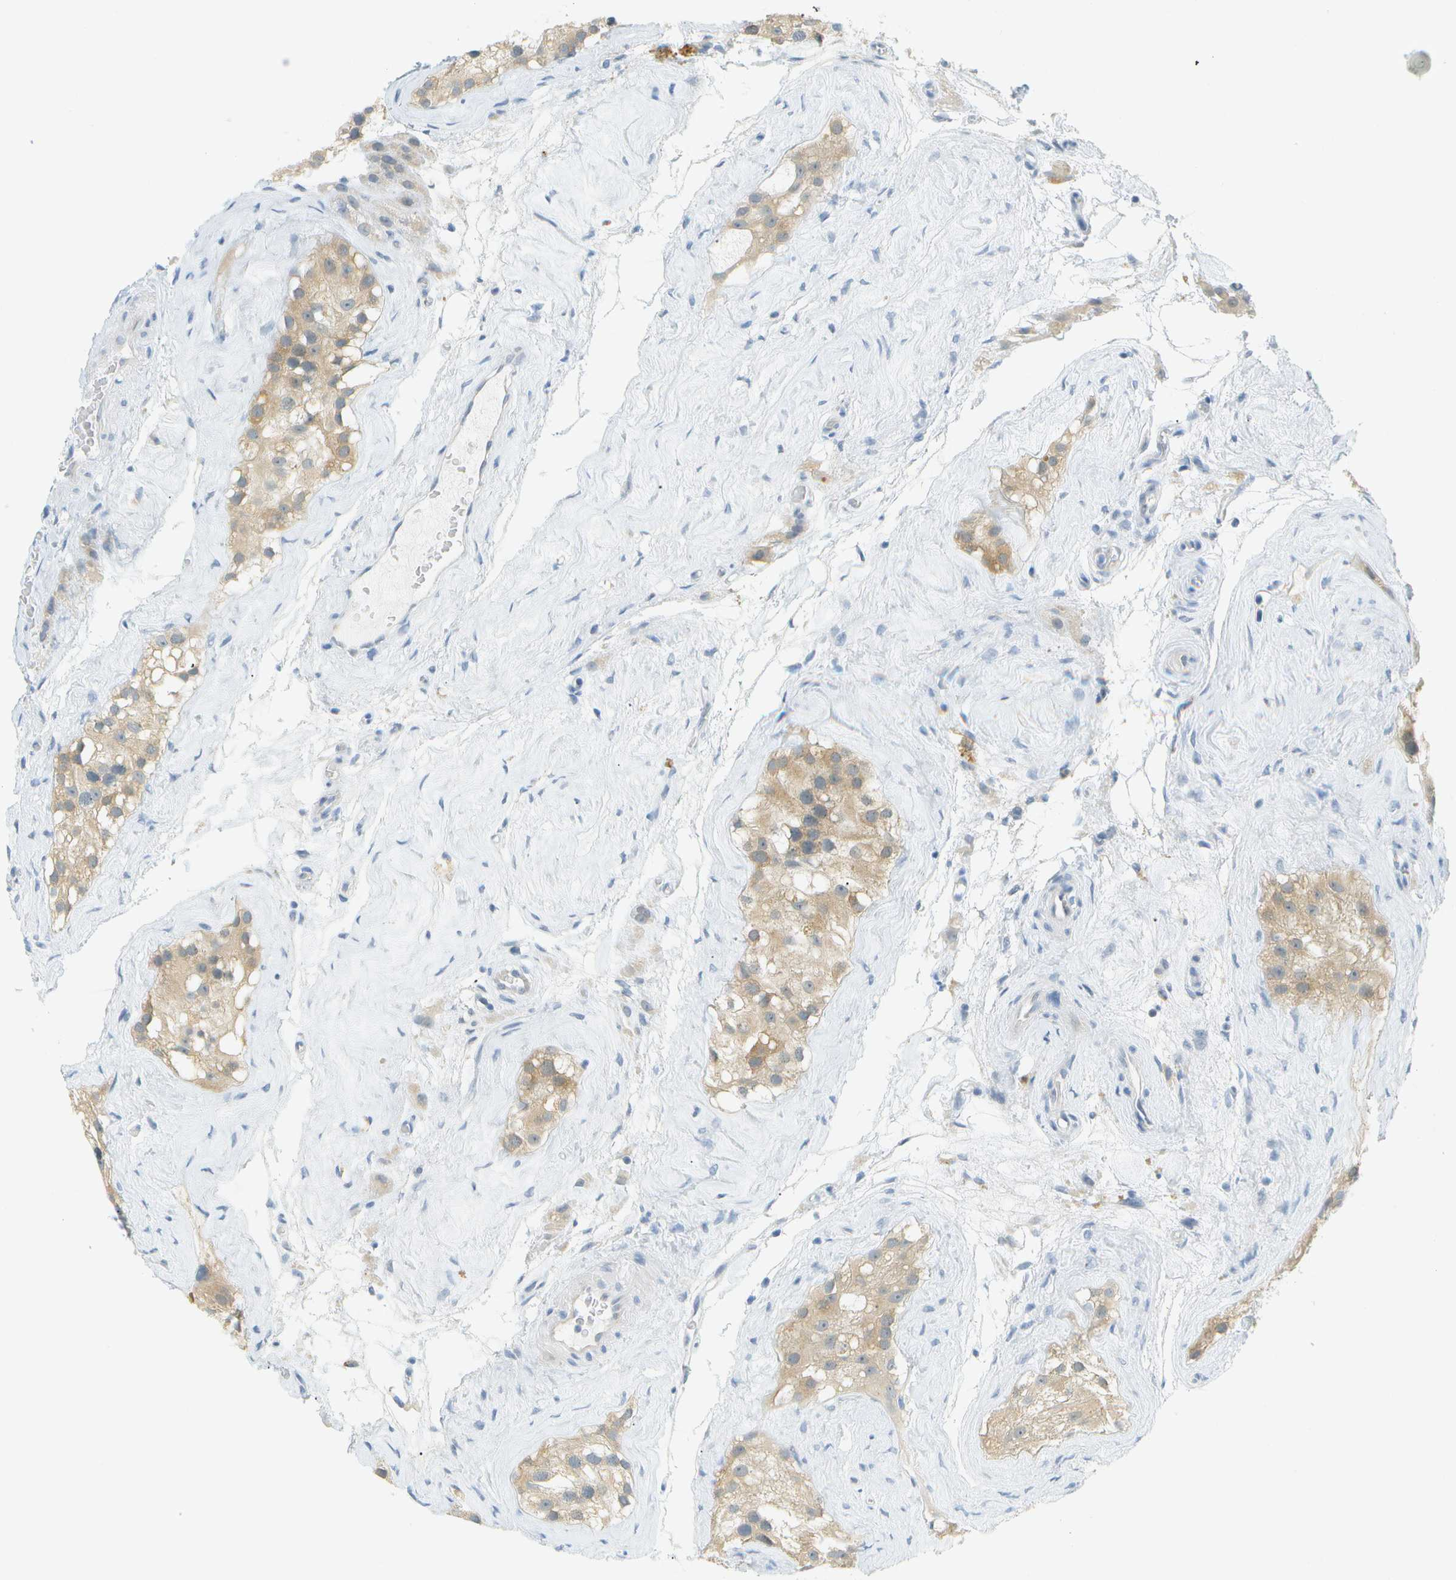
{"staining": {"intensity": "weak", "quantity": "25%-75%", "location": "cytoplasmic/membranous"}, "tissue": "testis", "cell_type": "Cells in seminiferous ducts", "image_type": "normal", "snomed": [{"axis": "morphology", "description": "Normal tissue, NOS"}, {"axis": "morphology", "description": "Seminoma, NOS"}, {"axis": "topography", "description": "Testis"}], "caption": "IHC image of benign human testis stained for a protein (brown), which reveals low levels of weak cytoplasmic/membranous positivity in about 25%-75% of cells in seminiferous ducts.", "gene": "SMYD5", "patient": {"sex": "male", "age": 71}}